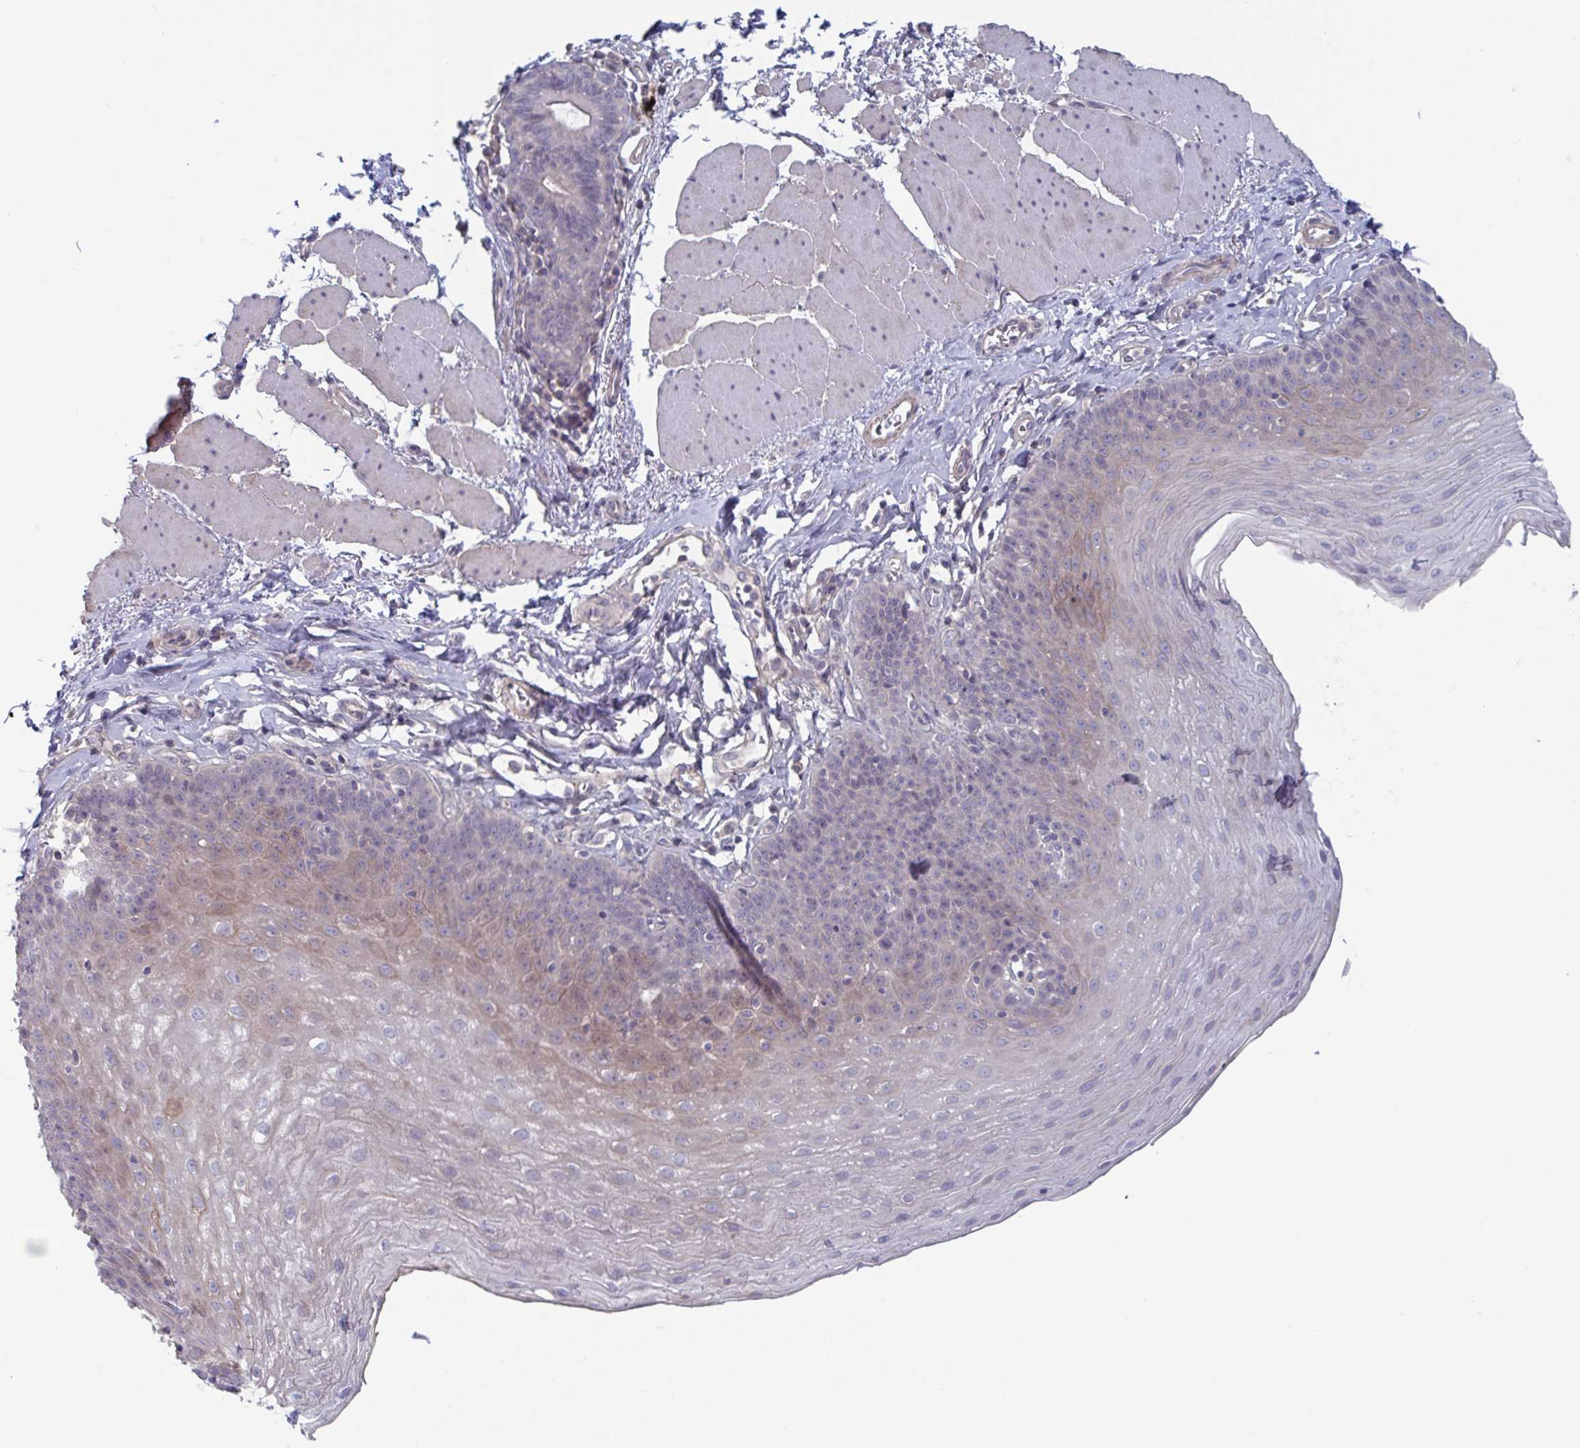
{"staining": {"intensity": "weak", "quantity": "25%-75%", "location": "cytoplasmic/membranous"}, "tissue": "esophagus", "cell_type": "Squamous epithelial cells", "image_type": "normal", "snomed": [{"axis": "morphology", "description": "Normal tissue, NOS"}, {"axis": "topography", "description": "Esophagus"}], "caption": "Immunohistochemistry (IHC) image of benign esophagus: human esophagus stained using IHC displays low levels of weak protein expression localized specifically in the cytoplasmic/membranous of squamous epithelial cells, appearing as a cytoplasmic/membranous brown color.", "gene": "STK26", "patient": {"sex": "female", "age": 81}}